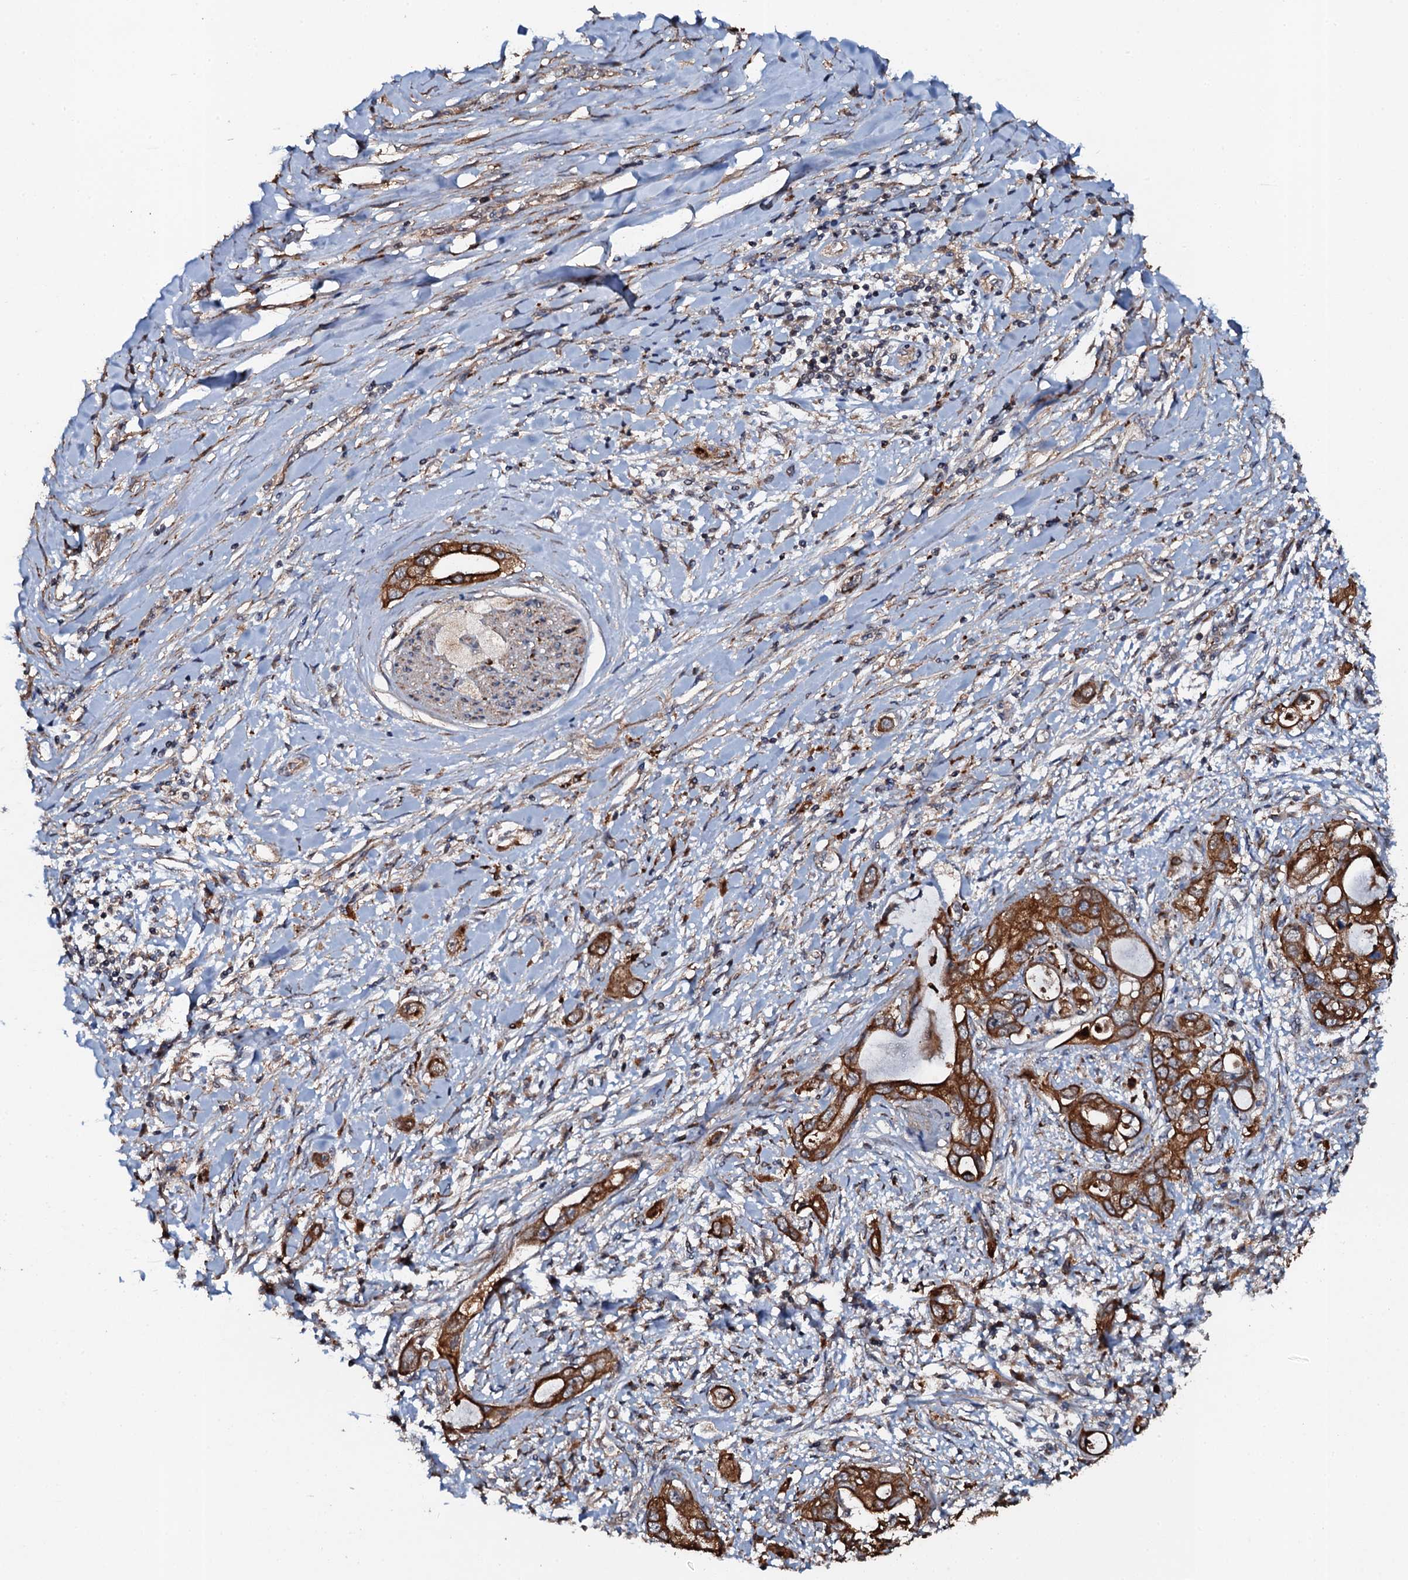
{"staining": {"intensity": "strong", "quantity": ">75%", "location": "cytoplasmic/membranous"}, "tissue": "pancreatic cancer", "cell_type": "Tumor cells", "image_type": "cancer", "snomed": [{"axis": "morphology", "description": "Inflammation, NOS"}, {"axis": "morphology", "description": "Adenocarcinoma, NOS"}, {"axis": "topography", "description": "Pancreas"}], "caption": "A brown stain shows strong cytoplasmic/membranous staining of a protein in adenocarcinoma (pancreatic) tumor cells.", "gene": "GLCE", "patient": {"sex": "female", "age": 56}}